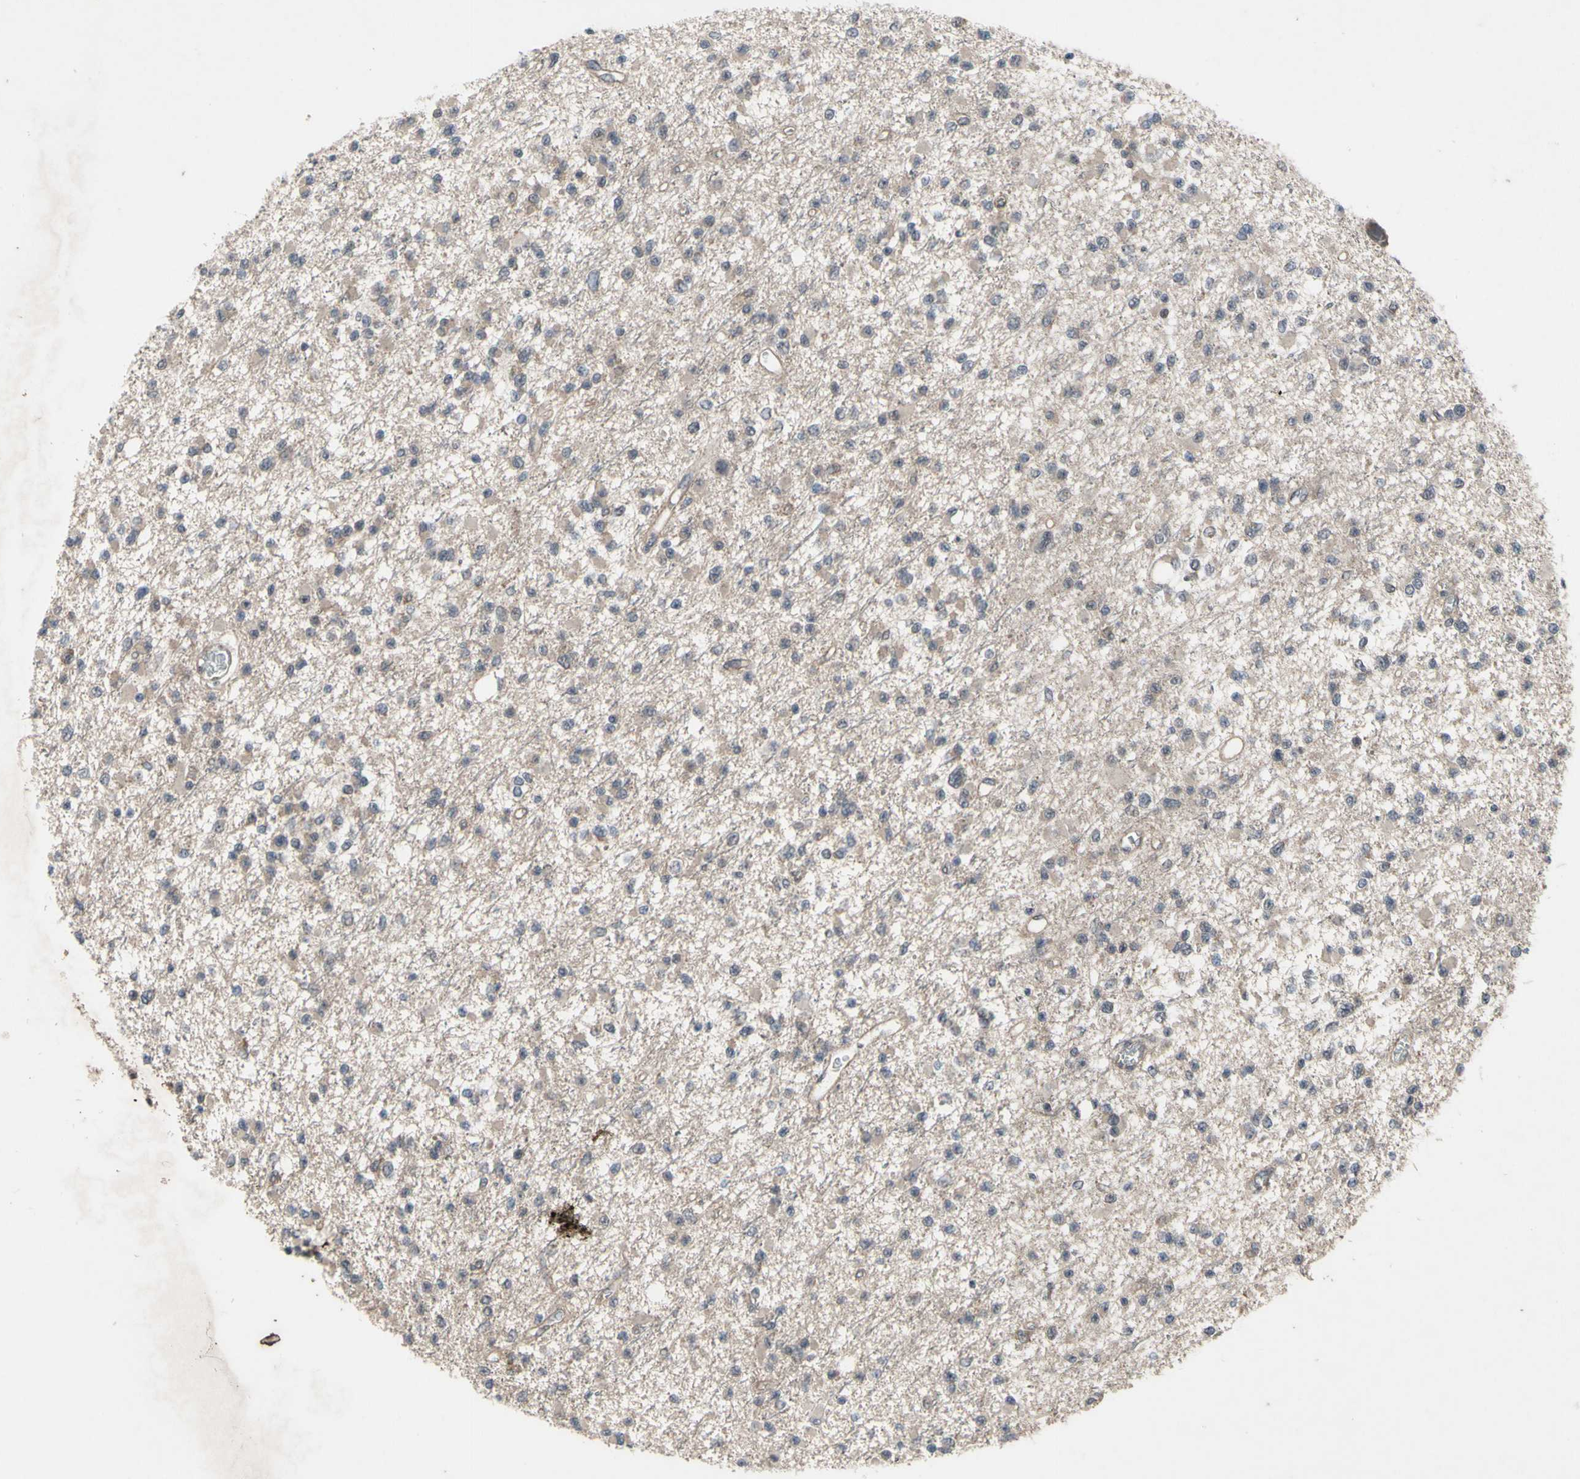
{"staining": {"intensity": "negative", "quantity": "none", "location": "none"}, "tissue": "glioma", "cell_type": "Tumor cells", "image_type": "cancer", "snomed": [{"axis": "morphology", "description": "Glioma, malignant, Low grade"}, {"axis": "topography", "description": "Brain"}], "caption": "An immunohistochemistry micrograph of glioma is shown. There is no staining in tumor cells of glioma. (DAB (3,3'-diaminobenzidine) immunohistochemistry (IHC) with hematoxylin counter stain).", "gene": "TRDMT1", "patient": {"sex": "female", "age": 22}}